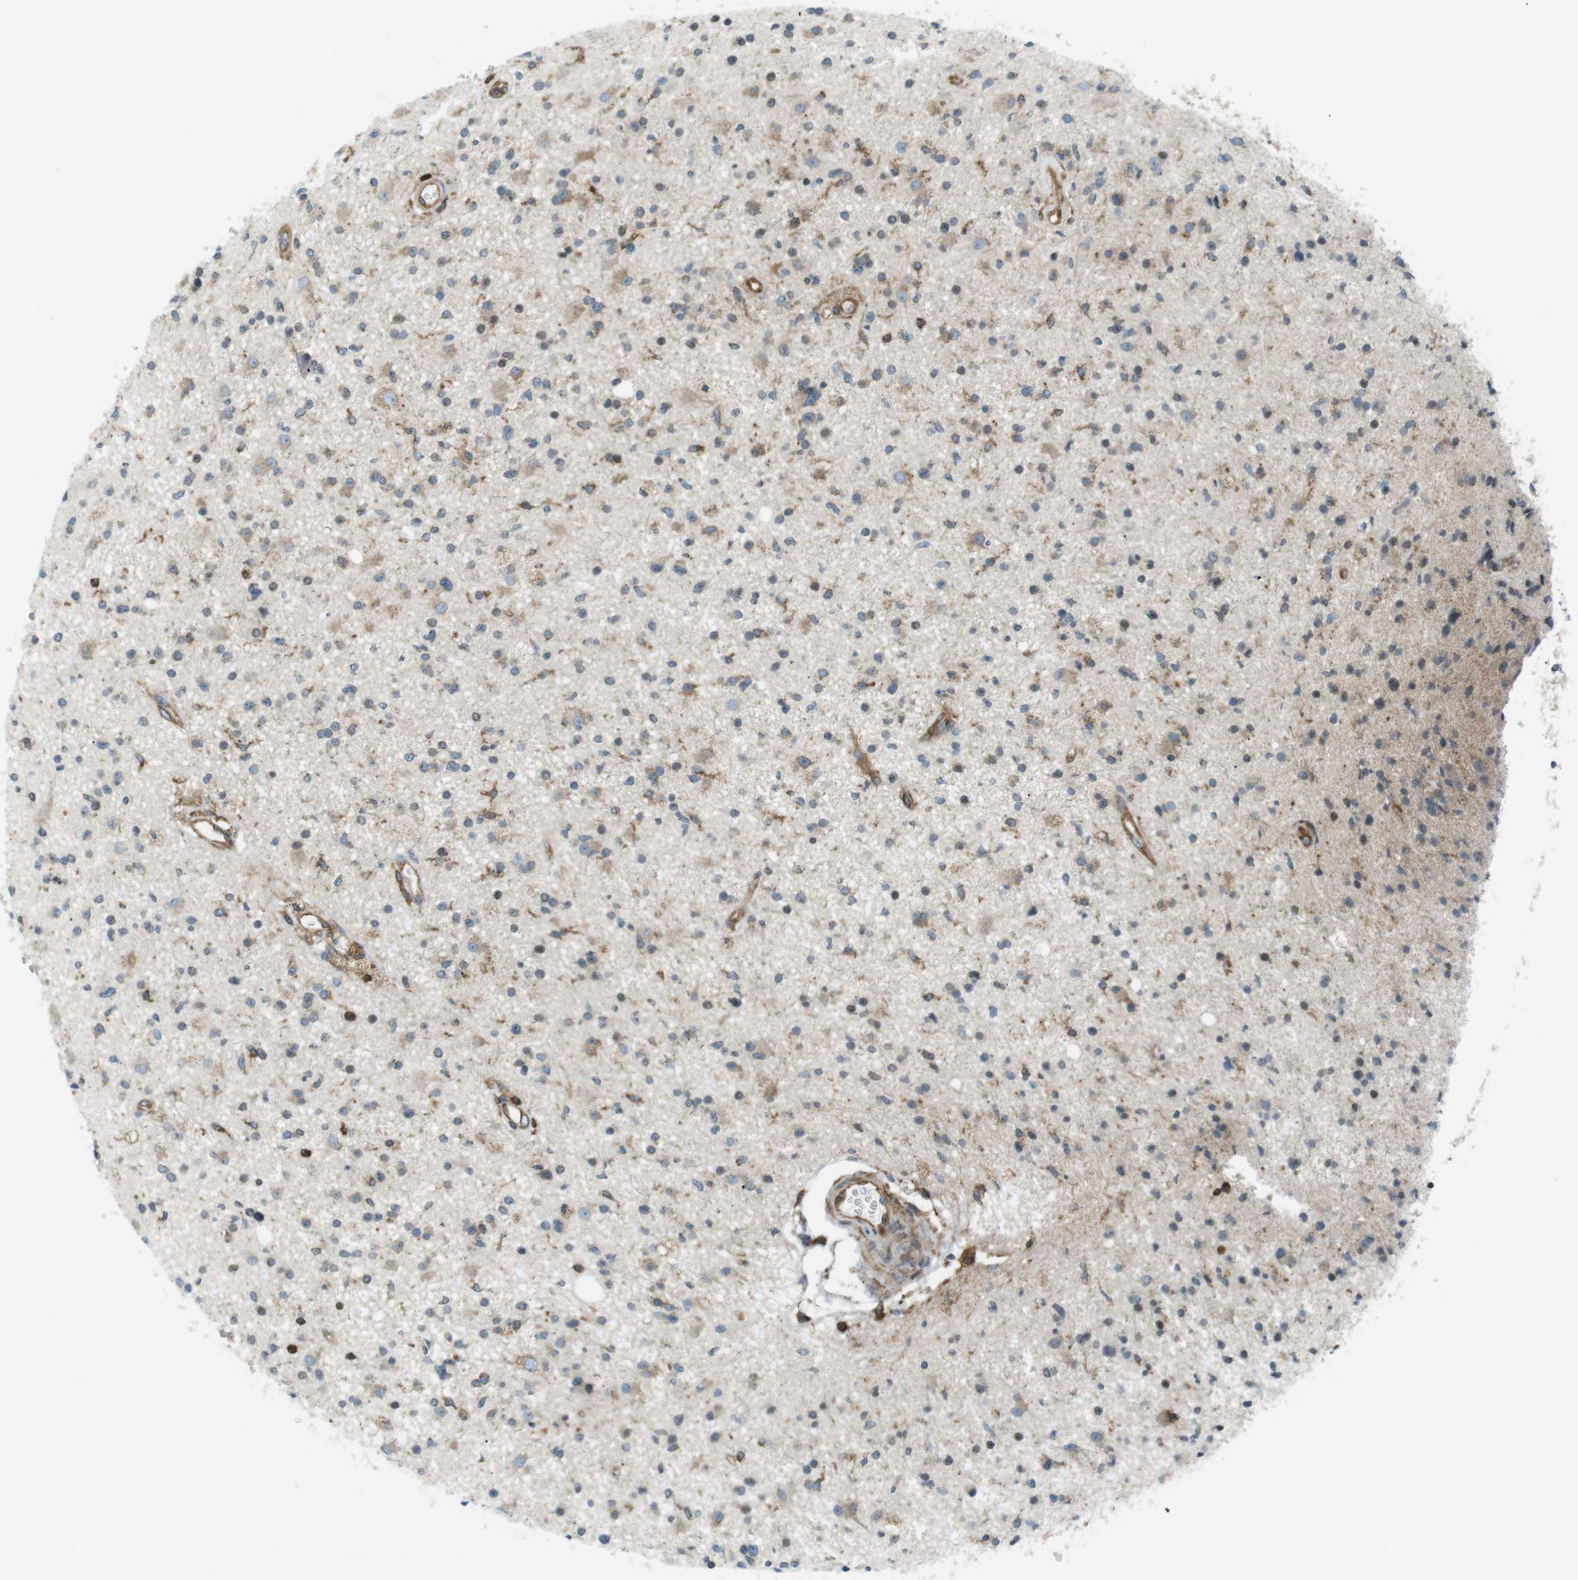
{"staining": {"intensity": "weak", "quantity": "25%-75%", "location": "cytoplasmic/membranous"}, "tissue": "glioma", "cell_type": "Tumor cells", "image_type": "cancer", "snomed": [{"axis": "morphology", "description": "Glioma, malignant, High grade"}, {"axis": "topography", "description": "Brain"}], "caption": "Protein analysis of malignant glioma (high-grade) tissue reveals weak cytoplasmic/membranous staining in about 25%-75% of tumor cells. Nuclei are stained in blue.", "gene": "FLII", "patient": {"sex": "male", "age": 33}}